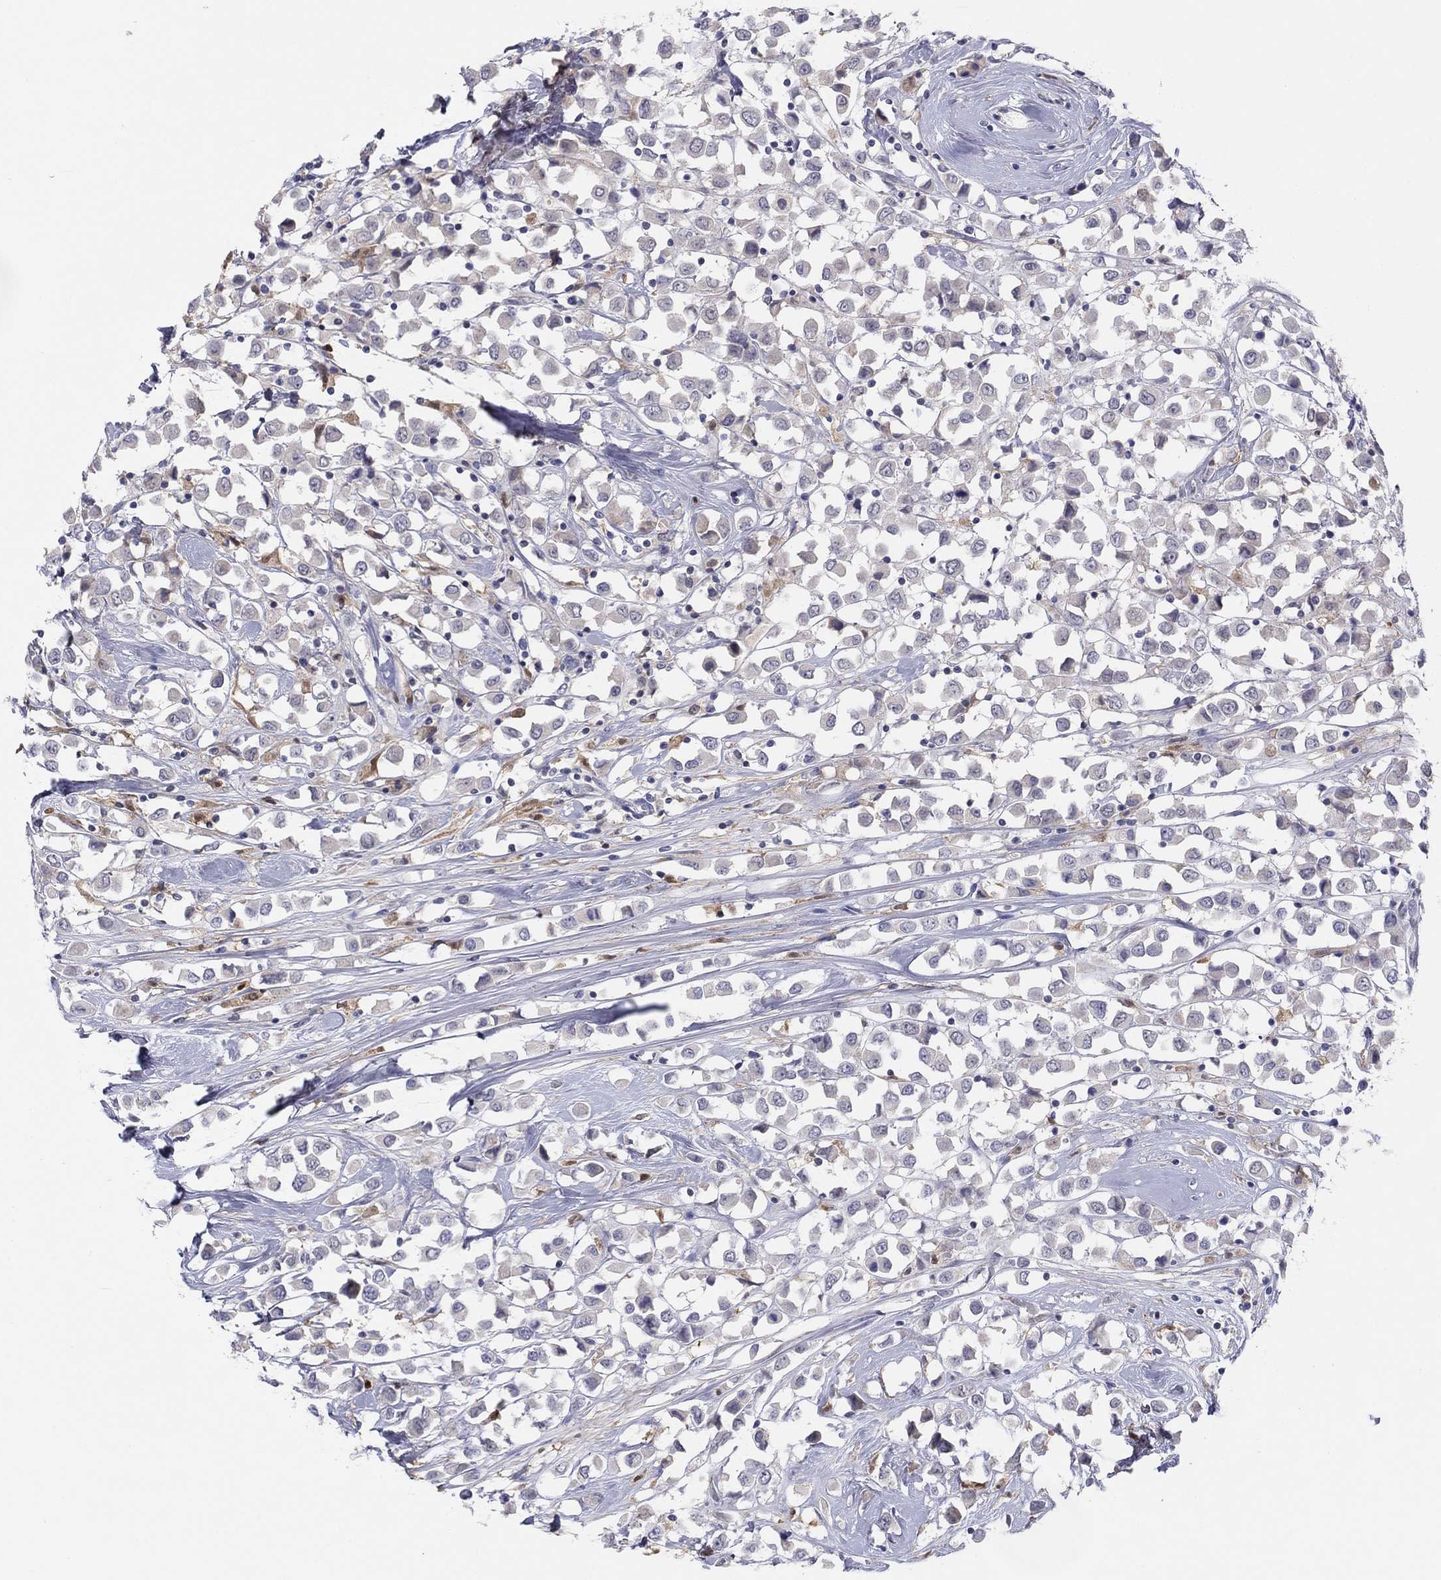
{"staining": {"intensity": "negative", "quantity": "none", "location": "none"}, "tissue": "breast cancer", "cell_type": "Tumor cells", "image_type": "cancer", "snomed": [{"axis": "morphology", "description": "Duct carcinoma"}, {"axis": "topography", "description": "Breast"}], "caption": "Tumor cells are negative for brown protein staining in invasive ductal carcinoma (breast).", "gene": "PDXK", "patient": {"sex": "female", "age": 61}}